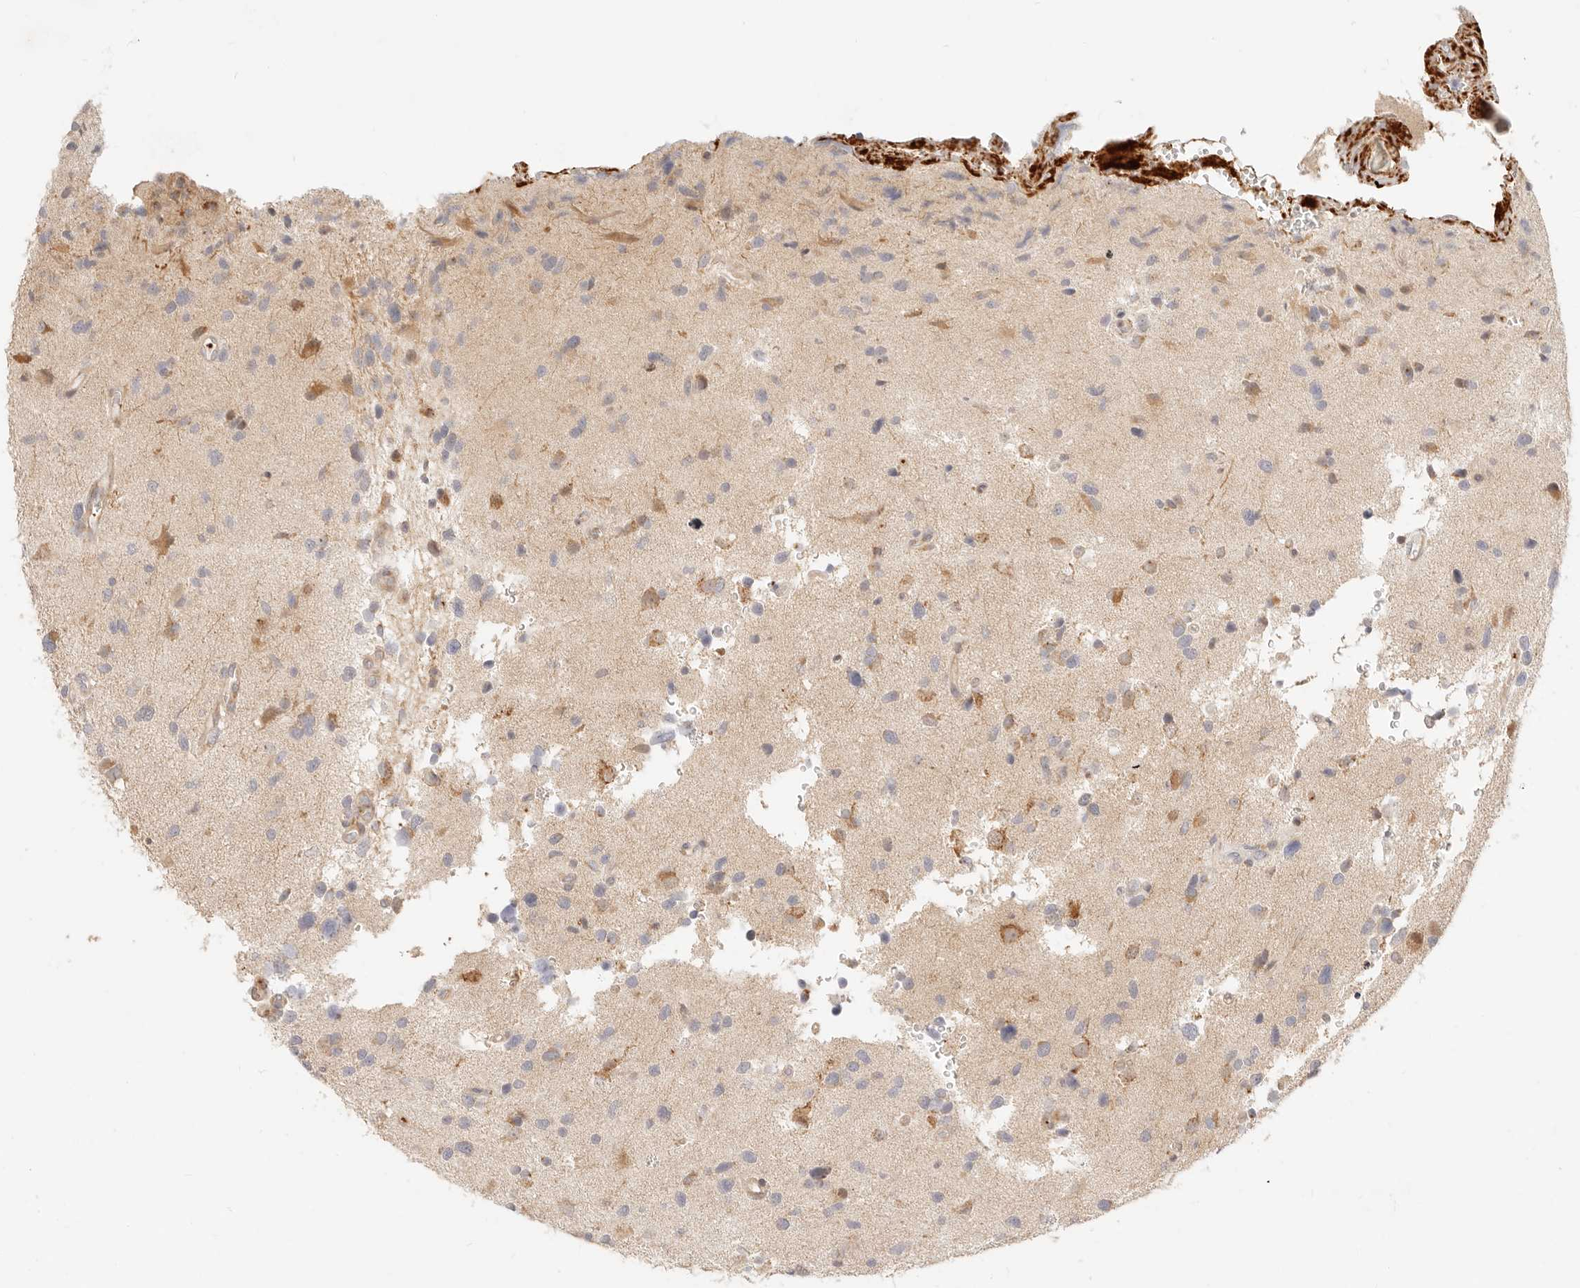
{"staining": {"intensity": "negative", "quantity": "none", "location": "none"}, "tissue": "glioma", "cell_type": "Tumor cells", "image_type": "cancer", "snomed": [{"axis": "morphology", "description": "Glioma, malignant, High grade"}, {"axis": "topography", "description": "Brain"}], "caption": "The IHC histopathology image has no significant positivity in tumor cells of glioma tissue. (Immunohistochemistry, brightfield microscopy, high magnification).", "gene": "UBXN10", "patient": {"sex": "male", "age": 33}}